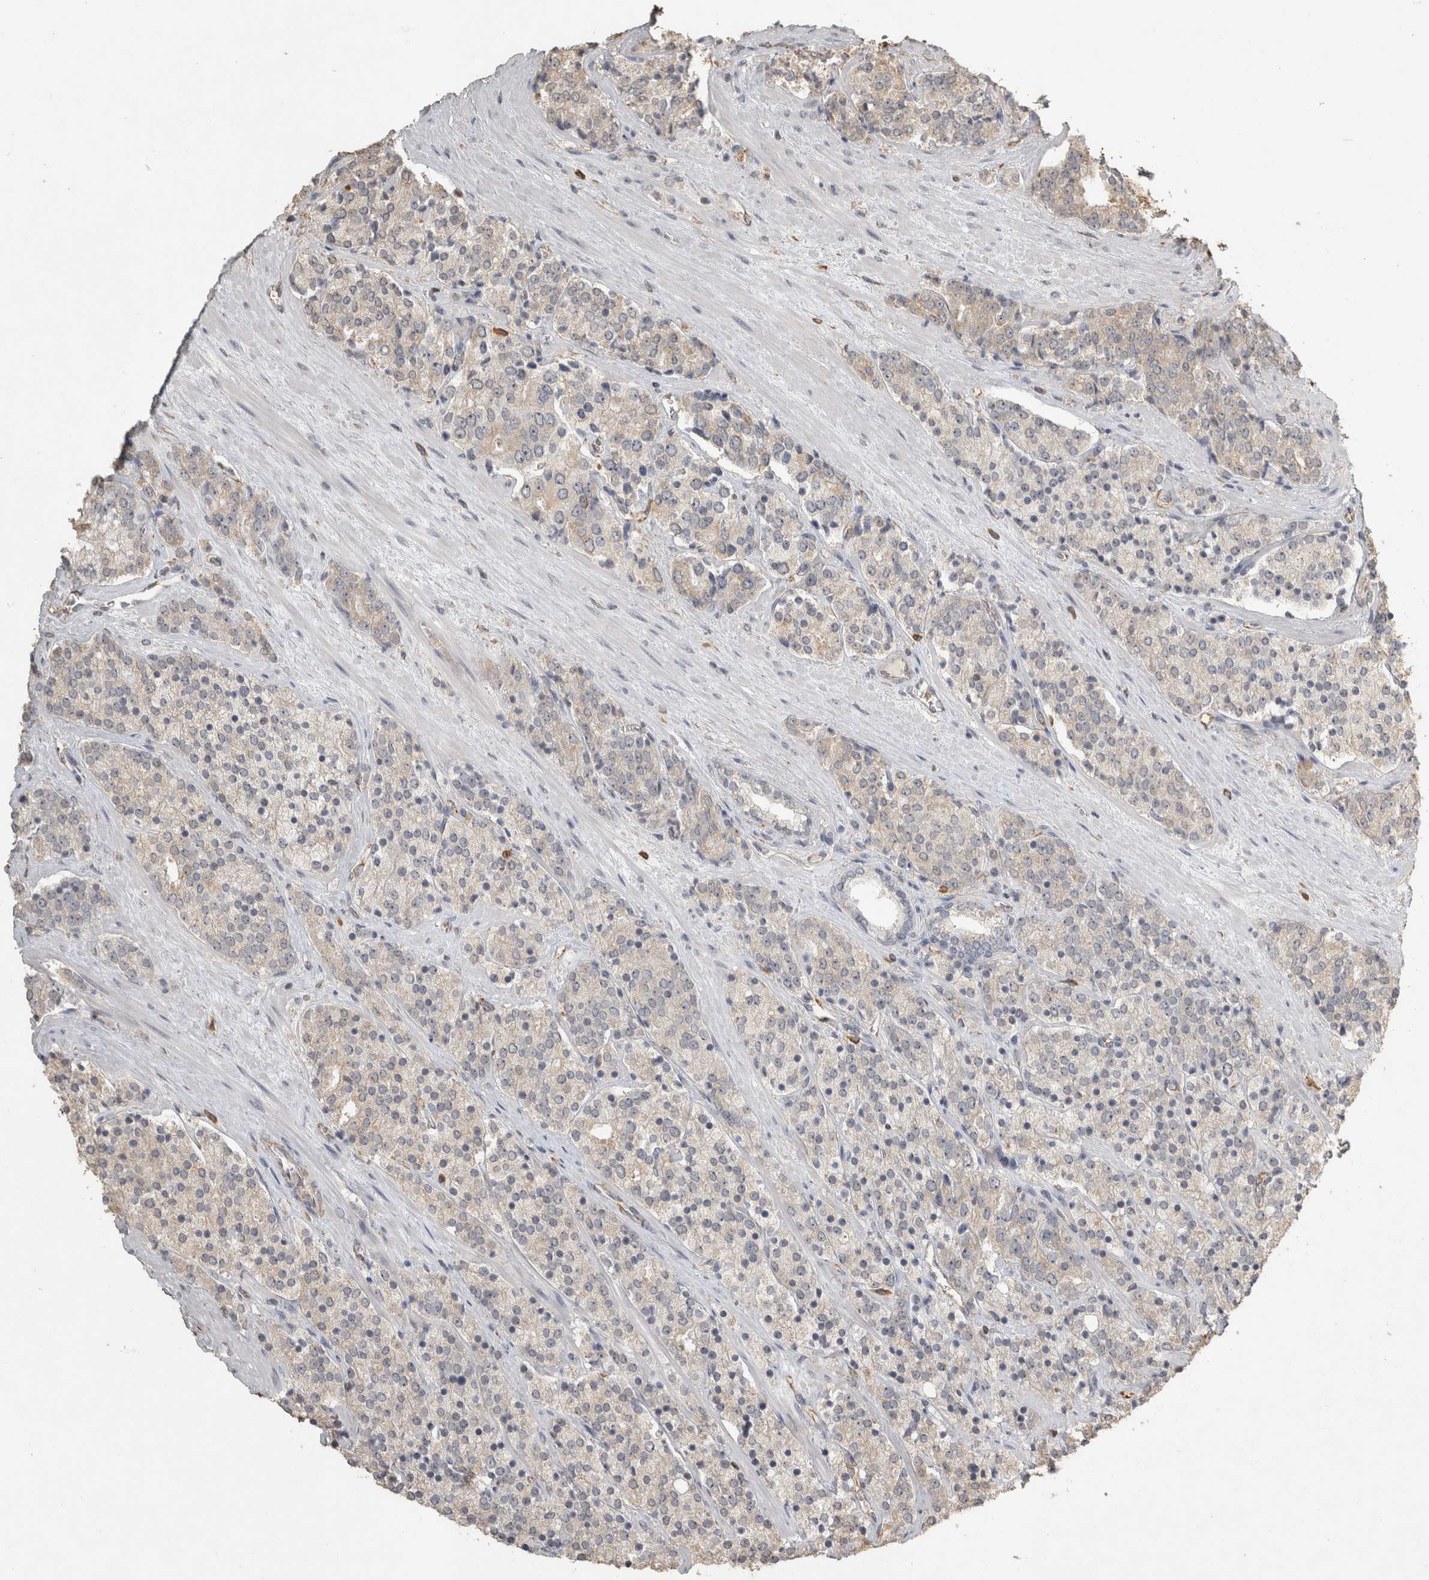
{"staining": {"intensity": "weak", "quantity": "<25%", "location": "cytoplasmic/membranous"}, "tissue": "prostate cancer", "cell_type": "Tumor cells", "image_type": "cancer", "snomed": [{"axis": "morphology", "description": "Adenocarcinoma, High grade"}, {"axis": "topography", "description": "Prostate"}], "caption": "Human prostate high-grade adenocarcinoma stained for a protein using immunohistochemistry (IHC) displays no expression in tumor cells.", "gene": "REPS2", "patient": {"sex": "male", "age": 71}}